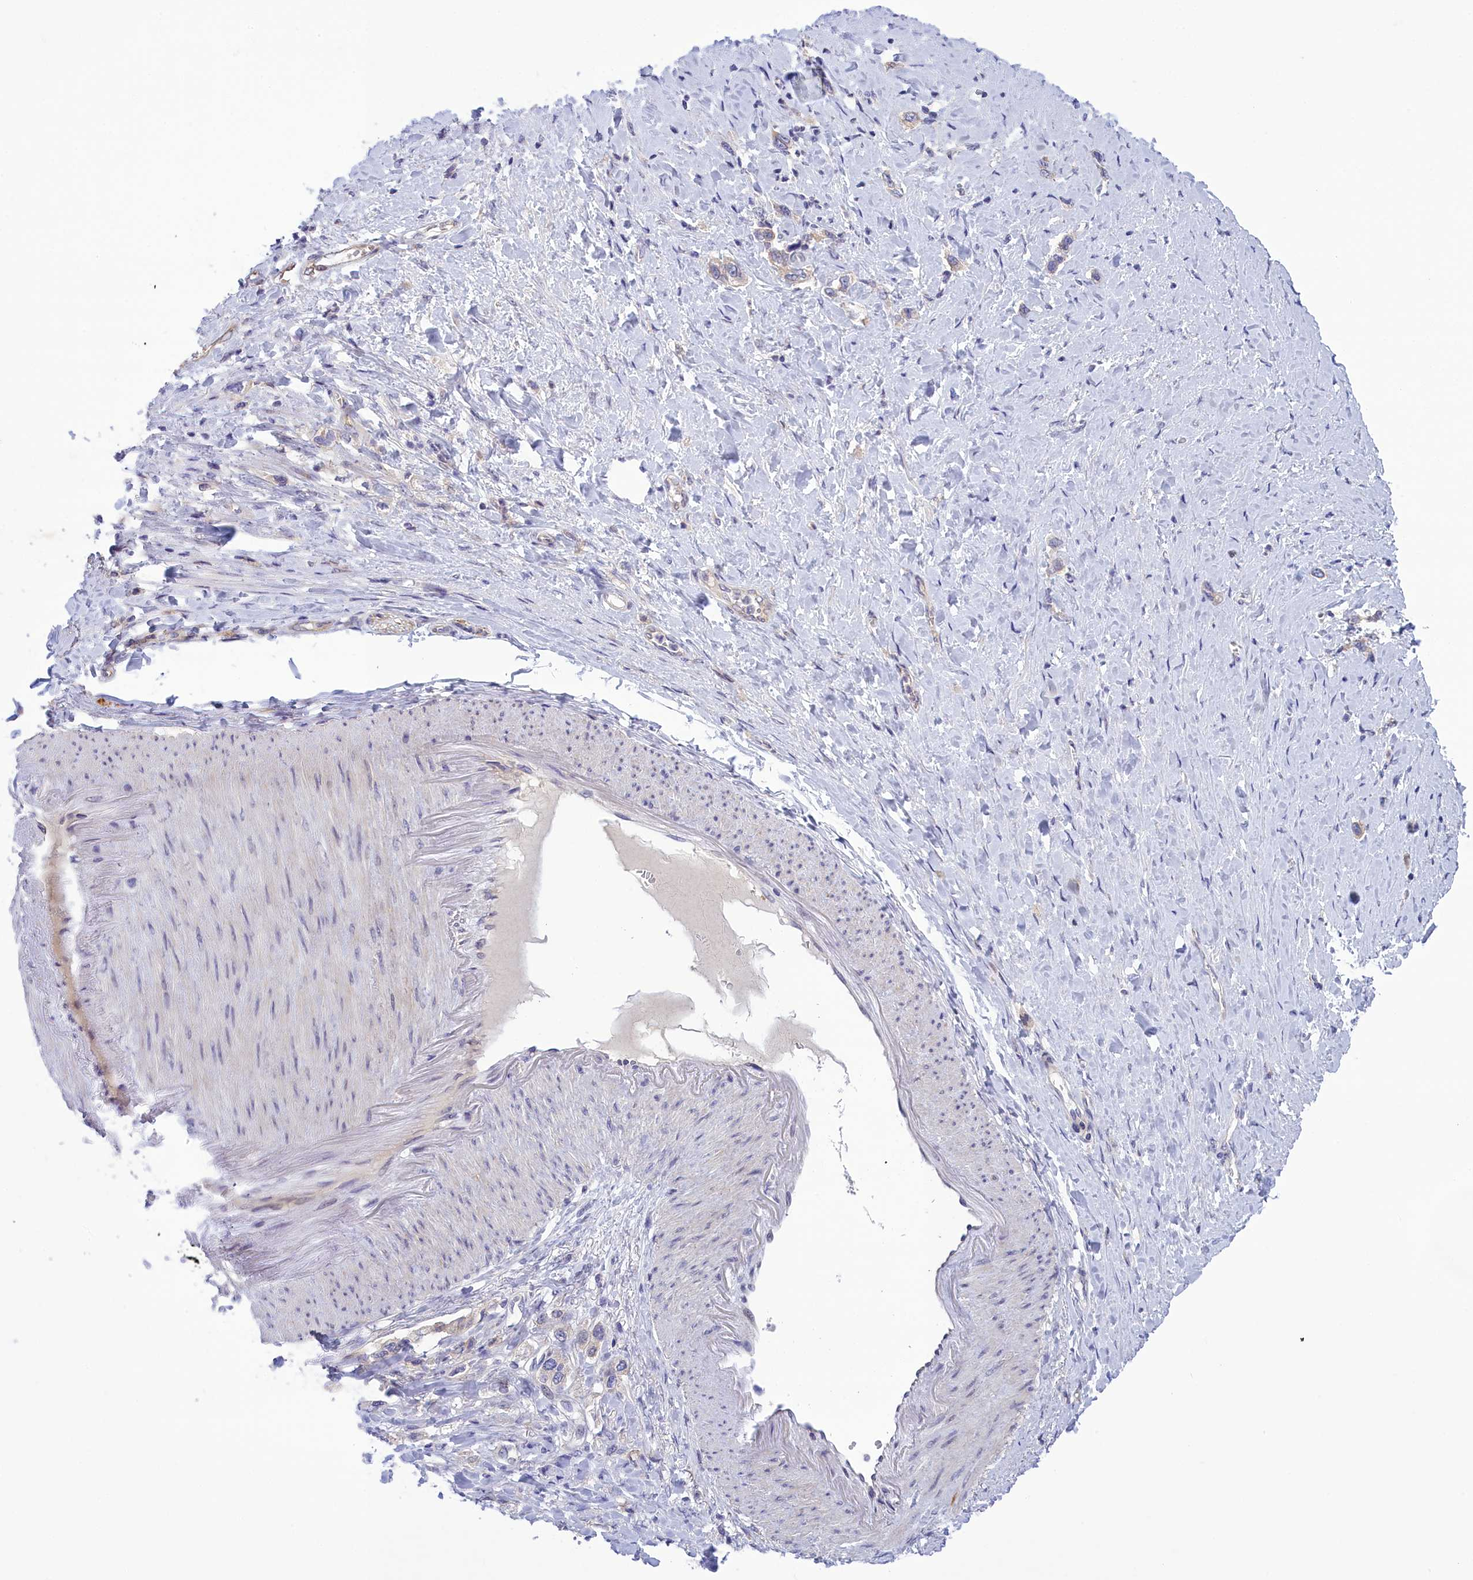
{"staining": {"intensity": "negative", "quantity": "none", "location": "none"}, "tissue": "stomach cancer", "cell_type": "Tumor cells", "image_type": "cancer", "snomed": [{"axis": "morphology", "description": "Adenocarcinoma, NOS"}, {"axis": "topography", "description": "Stomach"}], "caption": "This is an immunohistochemistry (IHC) micrograph of stomach adenocarcinoma. There is no staining in tumor cells.", "gene": "CORO2A", "patient": {"sex": "female", "age": 65}}